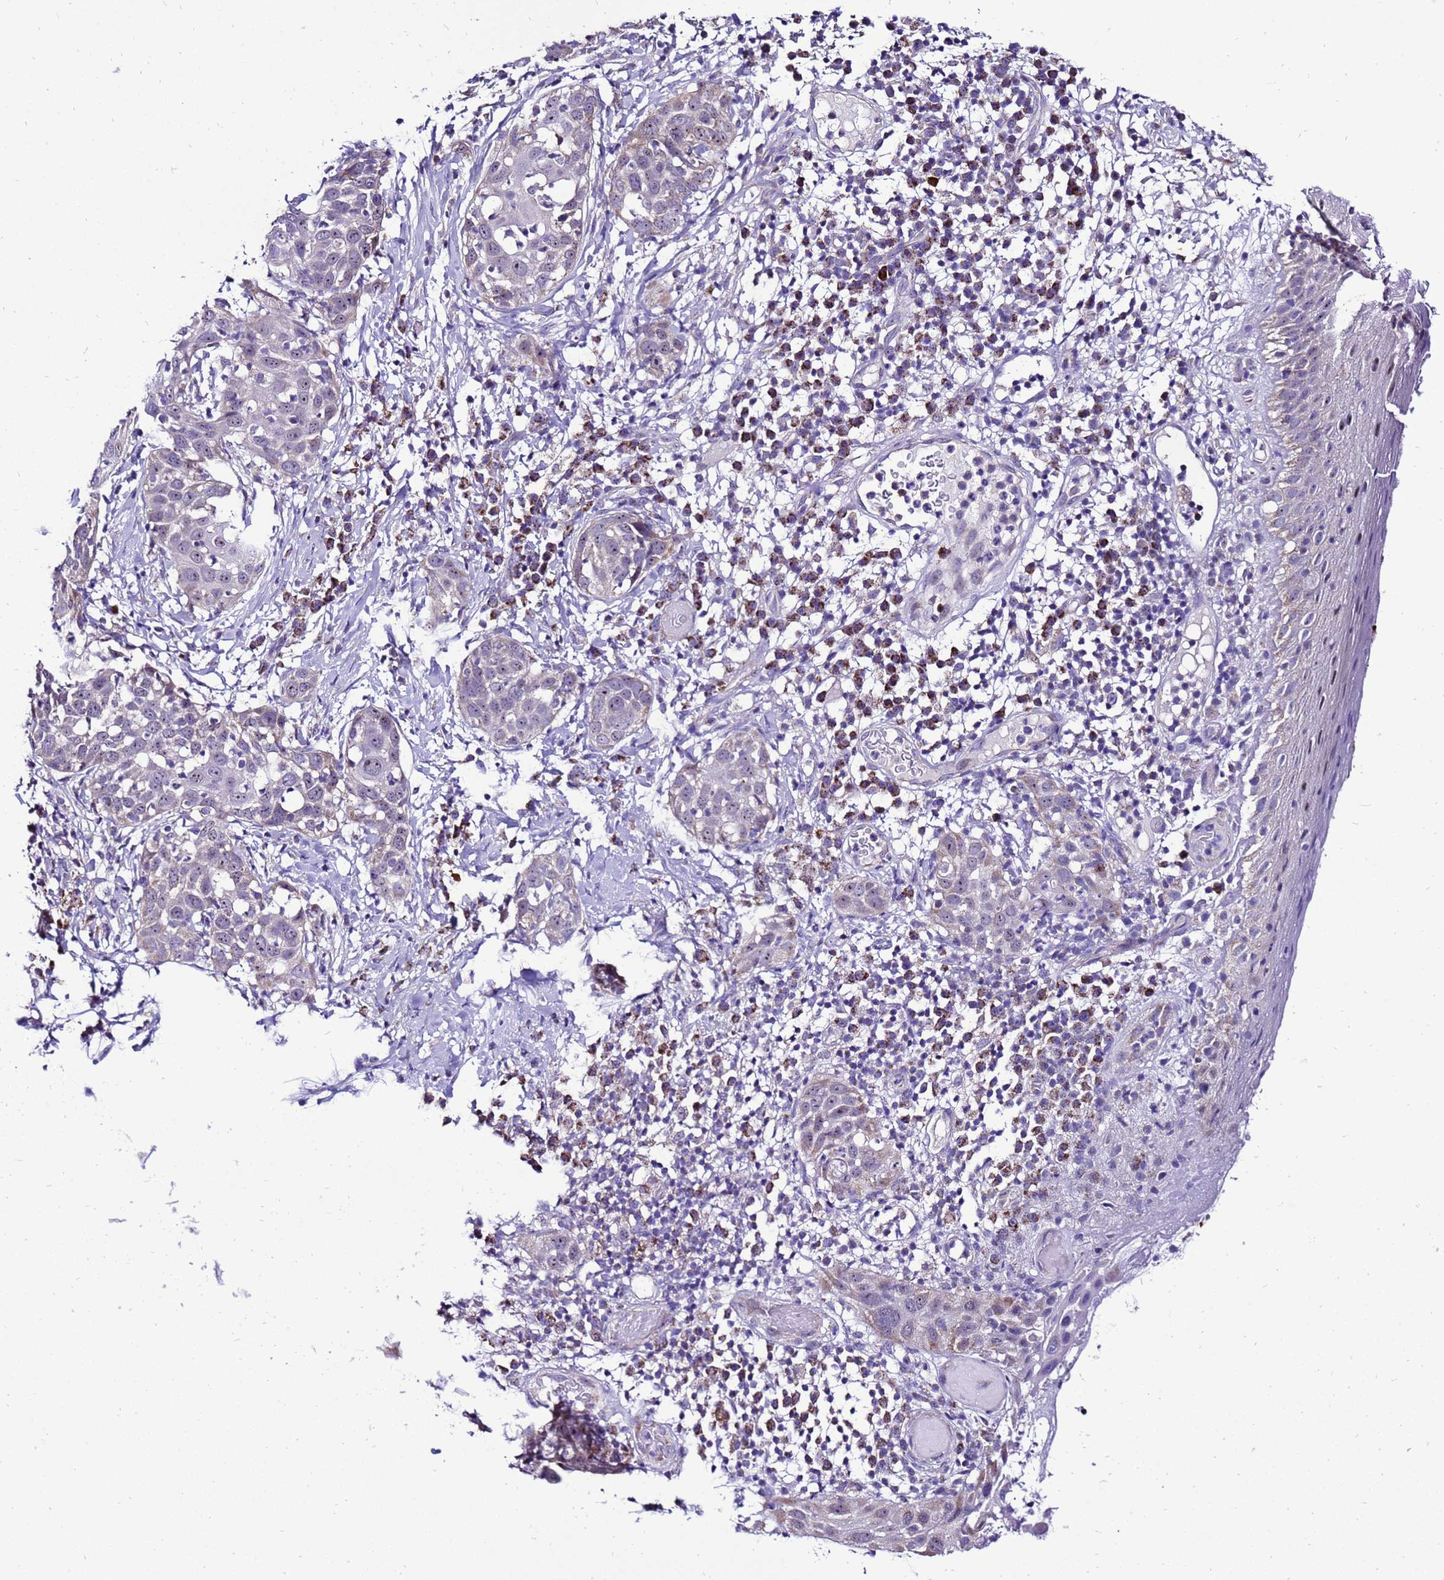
{"staining": {"intensity": "weak", "quantity": "<25%", "location": "cytoplasmic/membranous,nuclear"}, "tissue": "skin cancer", "cell_type": "Tumor cells", "image_type": "cancer", "snomed": [{"axis": "morphology", "description": "Squamous cell carcinoma, NOS"}, {"axis": "topography", "description": "Skin"}], "caption": "Immunohistochemical staining of squamous cell carcinoma (skin) displays no significant positivity in tumor cells.", "gene": "DPH6", "patient": {"sex": "female", "age": 44}}